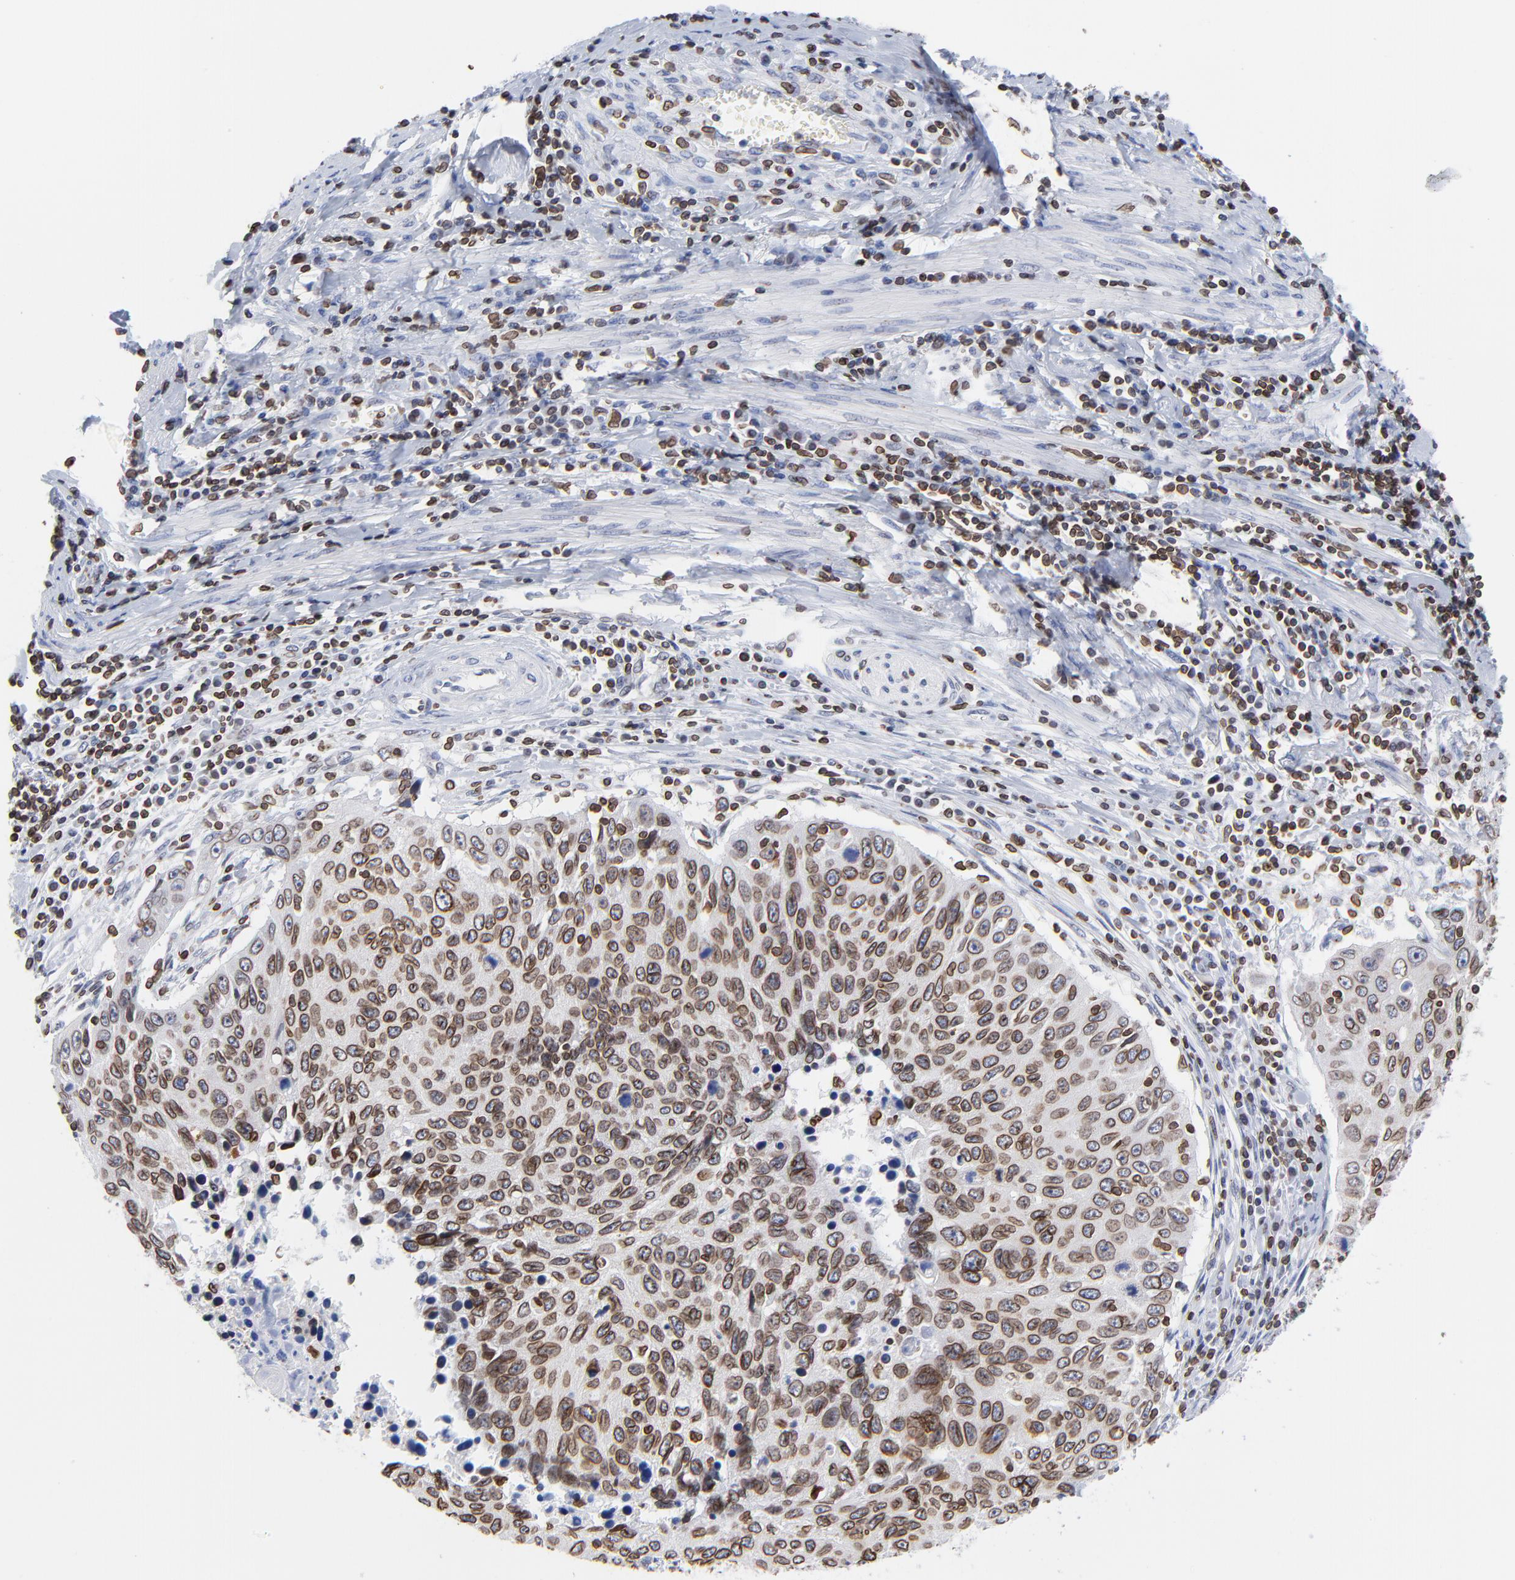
{"staining": {"intensity": "strong", "quantity": ">75%", "location": "cytoplasmic/membranous,nuclear"}, "tissue": "cervical cancer", "cell_type": "Tumor cells", "image_type": "cancer", "snomed": [{"axis": "morphology", "description": "Squamous cell carcinoma, NOS"}, {"axis": "topography", "description": "Cervix"}], "caption": "High-magnification brightfield microscopy of cervical cancer (squamous cell carcinoma) stained with DAB (3,3'-diaminobenzidine) (brown) and counterstained with hematoxylin (blue). tumor cells exhibit strong cytoplasmic/membranous and nuclear expression is appreciated in about>75% of cells. (DAB (3,3'-diaminobenzidine) IHC with brightfield microscopy, high magnification).", "gene": "THAP7", "patient": {"sex": "female", "age": 53}}